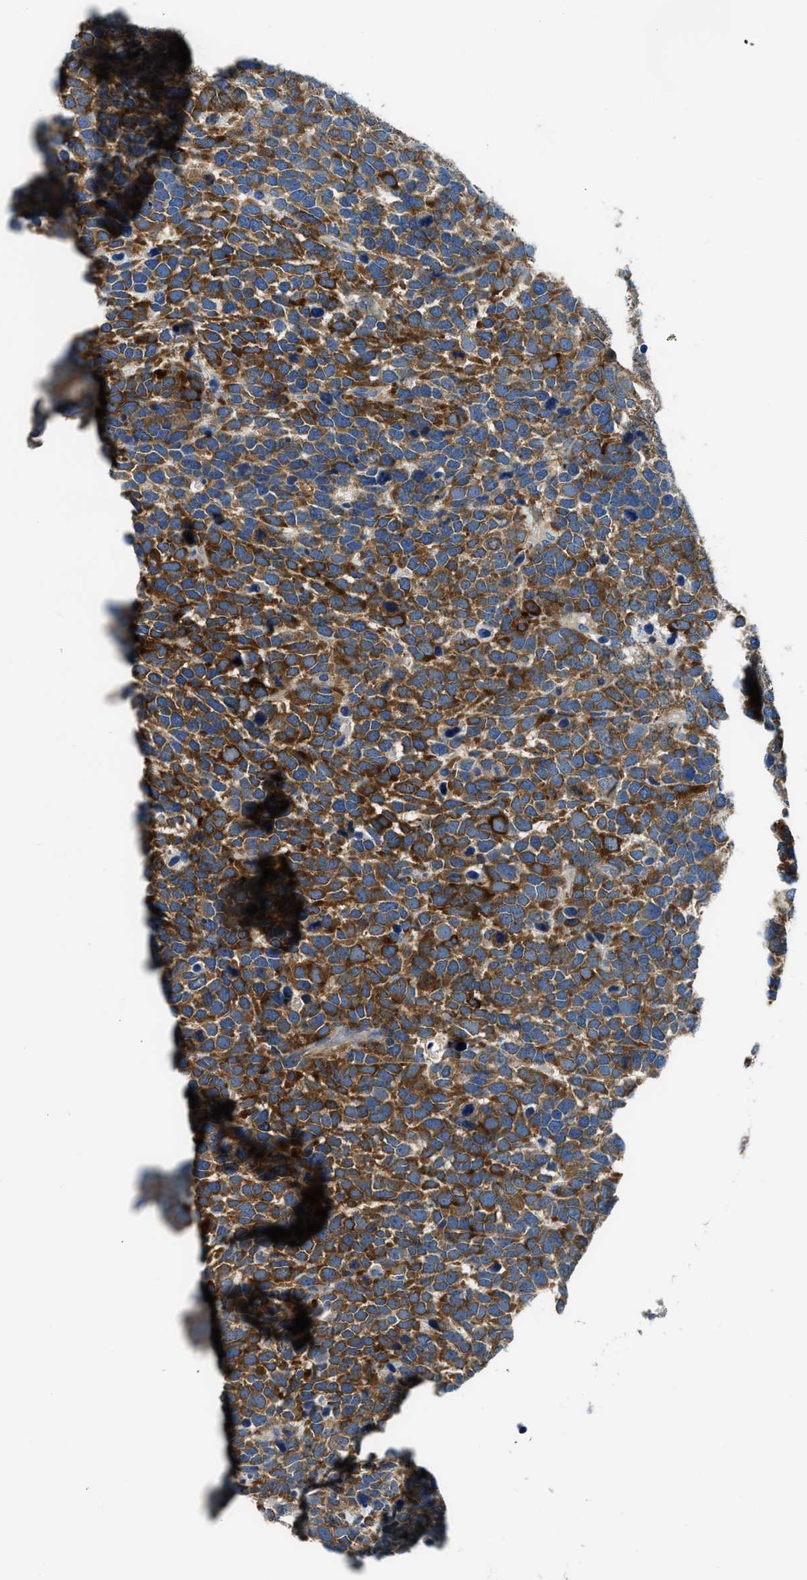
{"staining": {"intensity": "moderate", "quantity": ">75%", "location": "cytoplasmic/membranous"}, "tissue": "urothelial cancer", "cell_type": "Tumor cells", "image_type": "cancer", "snomed": [{"axis": "morphology", "description": "Urothelial carcinoma, High grade"}, {"axis": "topography", "description": "Urinary bladder"}], "caption": "DAB (3,3'-diaminobenzidine) immunohistochemical staining of high-grade urothelial carcinoma demonstrates moderate cytoplasmic/membranous protein positivity in approximately >75% of tumor cells.", "gene": "LPIN2", "patient": {"sex": "female", "age": 82}}